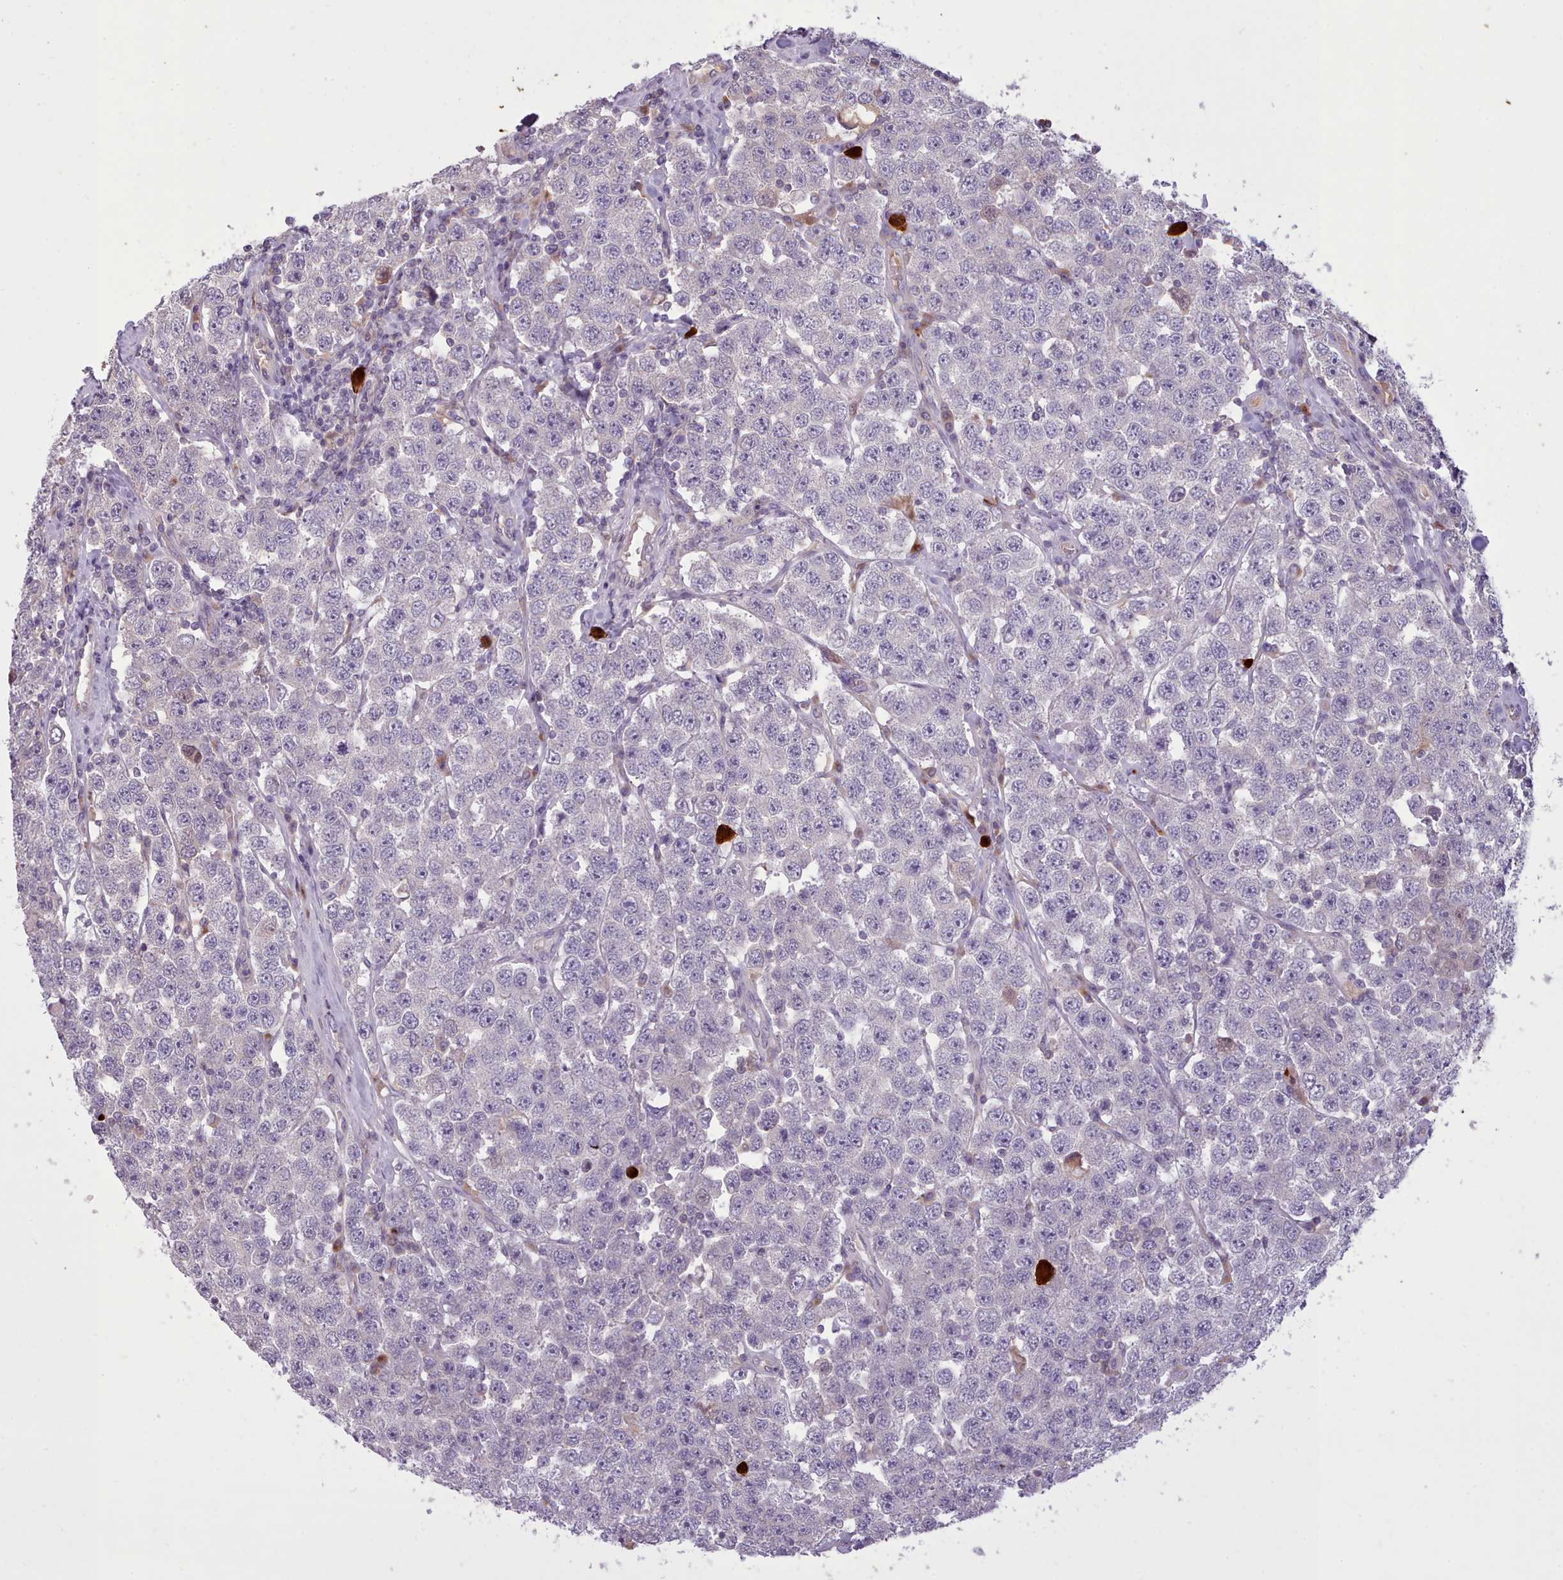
{"staining": {"intensity": "negative", "quantity": "none", "location": "none"}, "tissue": "testis cancer", "cell_type": "Tumor cells", "image_type": "cancer", "snomed": [{"axis": "morphology", "description": "Seminoma, NOS"}, {"axis": "topography", "description": "Testis"}], "caption": "Immunohistochemistry (IHC) of seminoma (testis) reveals no staining in tumor cells. (IHC, brightfield microscopy, high magnification).", "gene": "NMRK1", "patient": {"sex": "male", "age": 28}}